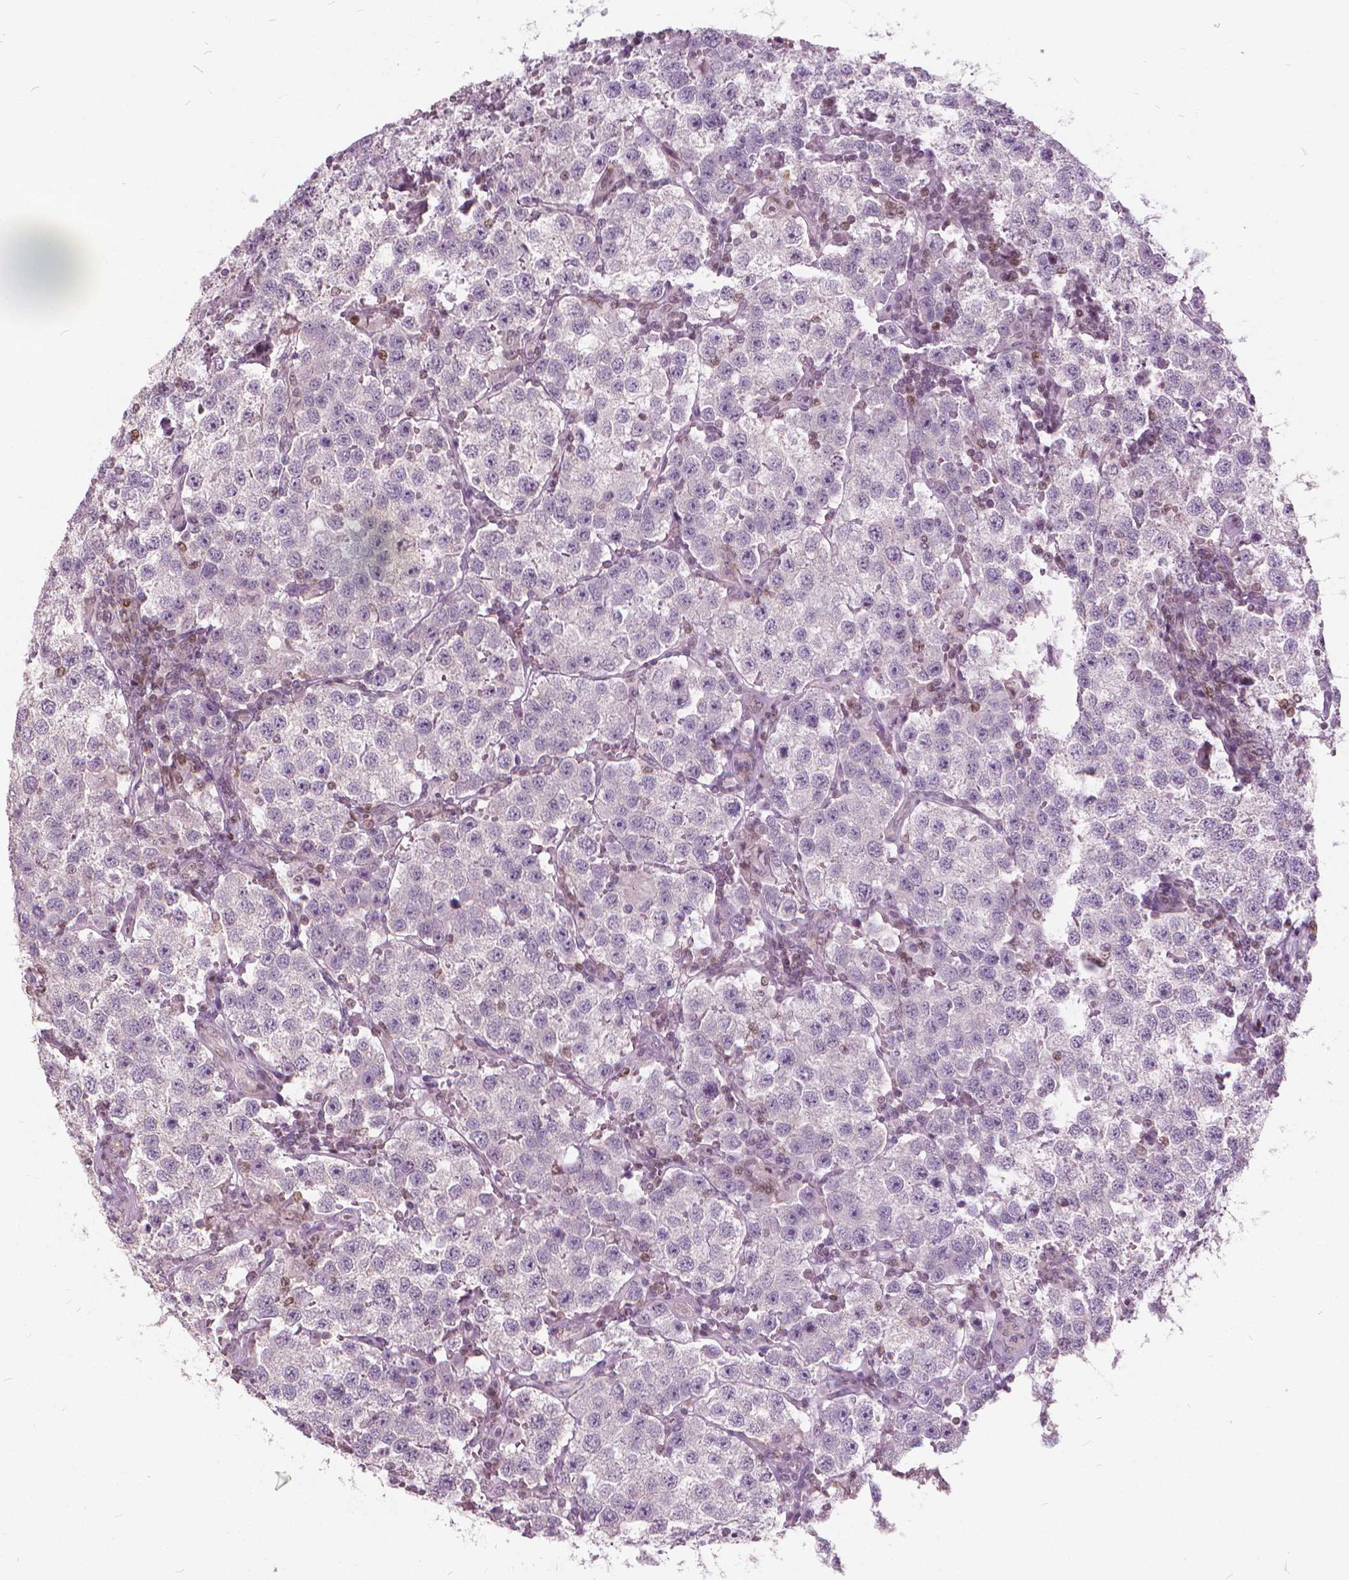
{"staining": {"intensity": "negative", "quantity": "none", "location": "none"}, "tissue": "testis cancer", "cell_type": "Tumor cells", "image_type": "cancer", "snomed": [{"axis": "morphology", "description": "Seminoma, NOS"}, {"axis": "topography", "description": "Testis"}], "caption": "The image shows no staining of tumor cells in seminoma (testis). The staining is performed using DAB brown chromogen with nuclei counter-stained in using hematoxylin.", "gene": "STAT5B", "patient": {"sex": "male", "age": 37}}